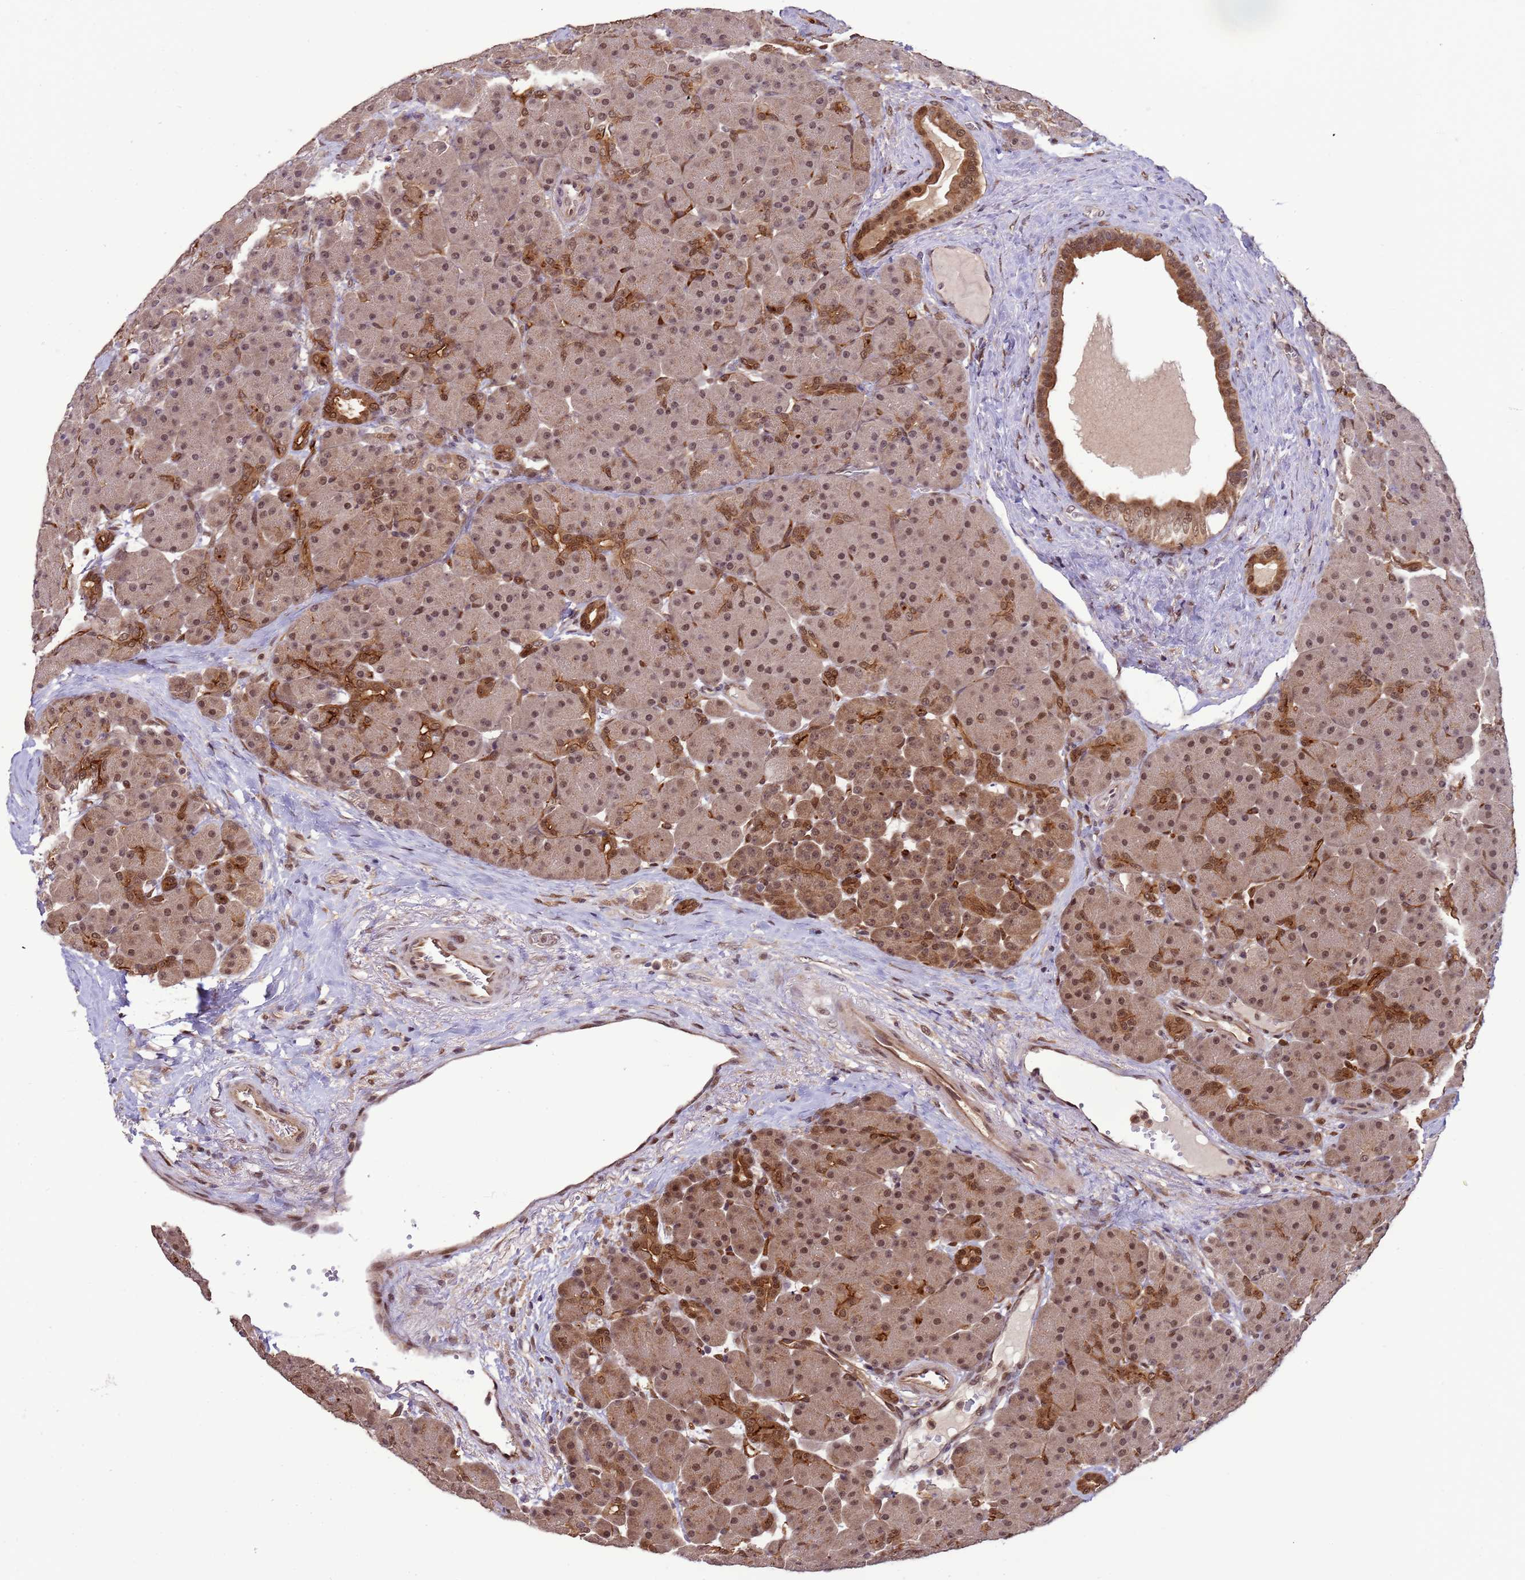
{"staining": {"intensity": "moderate", "quantity": ">75%", "location": "cytoplasmic/membranous,nuclear"}, "tissue": "pancreas", "cell_type": "Exocrine glandular cells", "image_type": "normal", "snomed": [{"axis": "morphology", "description": "Normal tissue, NOS"}, {"axis": "topography", "description": "Pancreas"}], "caption": "Immunohistochemical staining of unremarkable pancreas displays >75% levels of moderate cytoplasmic/membranous,nuclear protein positivity in approximately >75% of exocrine glandular cells. Nuclei are stained in blue.", "gene": "ZBTB5", "patient": {"sex": "male", "age": 66}}